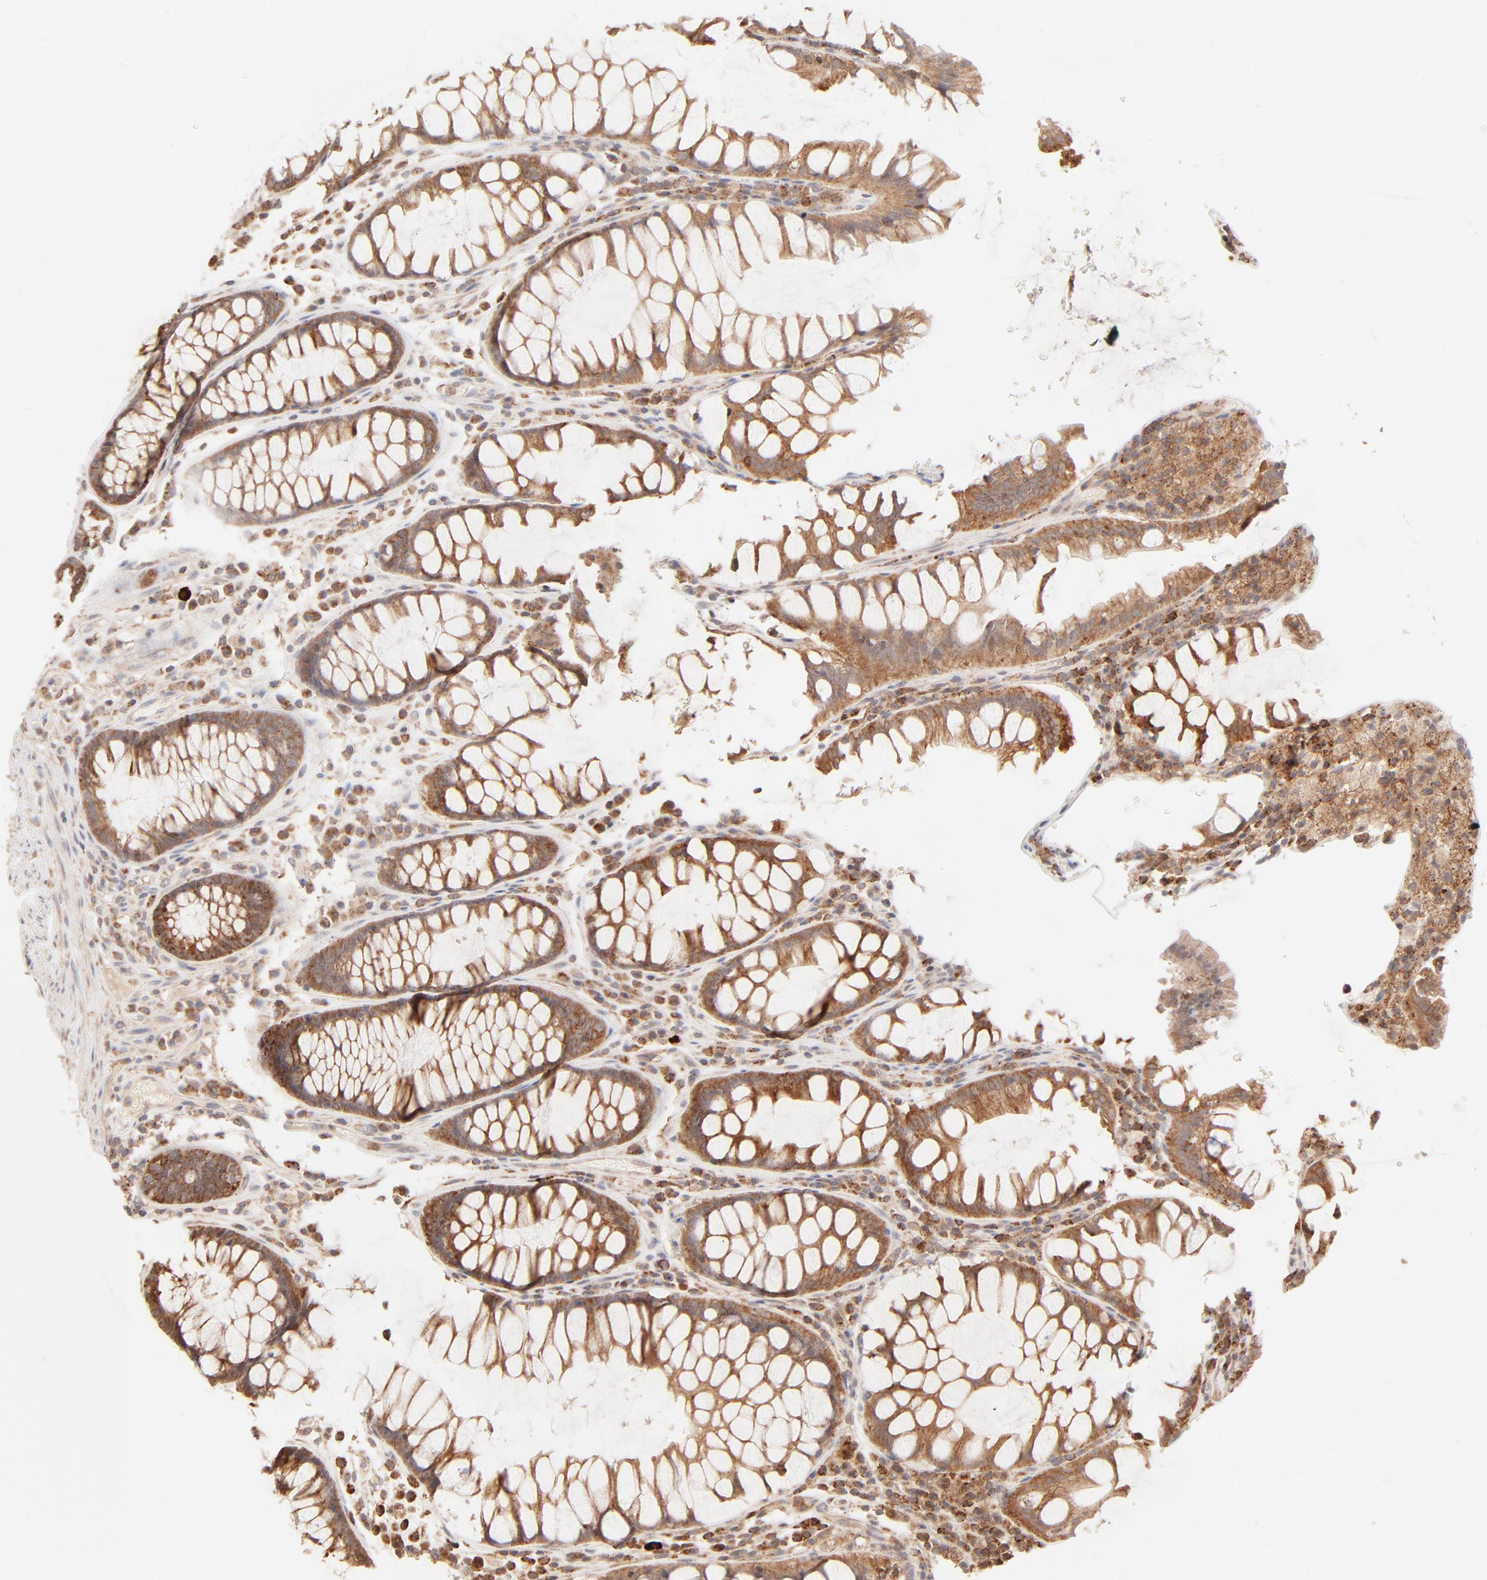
{"staining": {"intensity": "moderate", "quantity": ">75%", "location": "cytoplasmic/membranous"}, "tissue": "colorectal cancer", "cell_type": "Tumor cells", "image_type": "cancer", "snomed": [{"axis": "morphology", "description": "Normal tissue, NOS"}, {"axis": "morphology", "description": "Adenocarcinoma, NOS"}, {"axis": "topography", "description": "Colon"}], "caption": "A high-resolution micrograph shows immunohistochemistry (IHC) staining of adenocarcinoma (colorectal), which reveals moderate cytoplasmic/membranous expression in approximately >75% of tumor cells. (brown staining indicates protein expression, while blue staining denotes nuclei).", "gene": "CSPG4", "patient": {"sex": "female", "age": 78}}